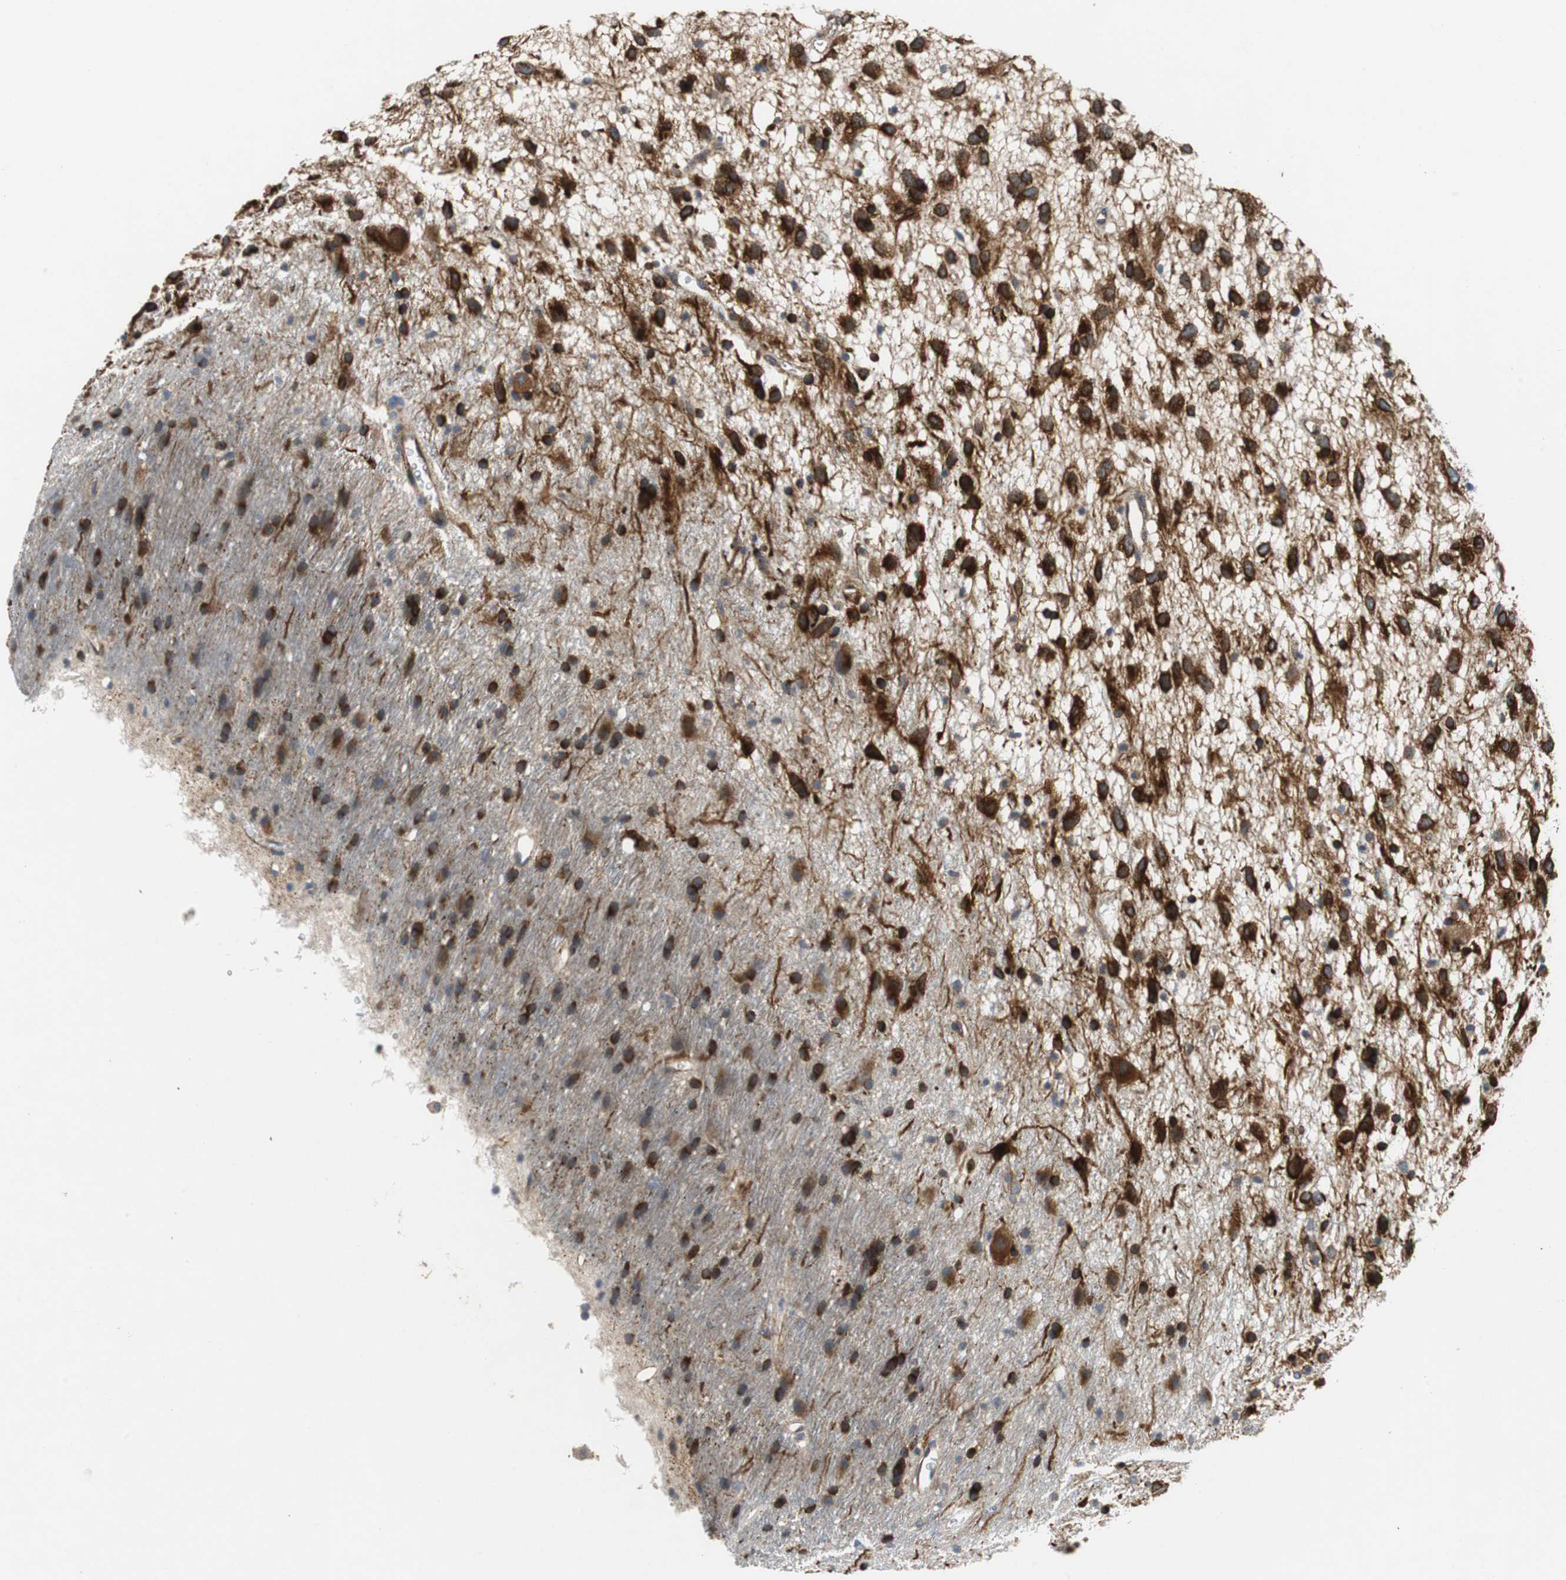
{"staining": {"intensity": "strong", "quantity": ">75%", "location": "cytoplasmic/membranous"}, "tissue": "glioma", "cell_type": "Tumor cells", "image_type": "cancer", "snomed": [{"axis": "morphology", "description": "Glioma, malignant, Low grade"}, {"axis": "topography", "description": "Brain"}], "caption": "Protein expression analysis of human glioma reveals strong cytoplasmic/membranous expression in about >75% of tumor cells.", "gene": "ISCU", "patient": {"sex": "male", "age": 77}}